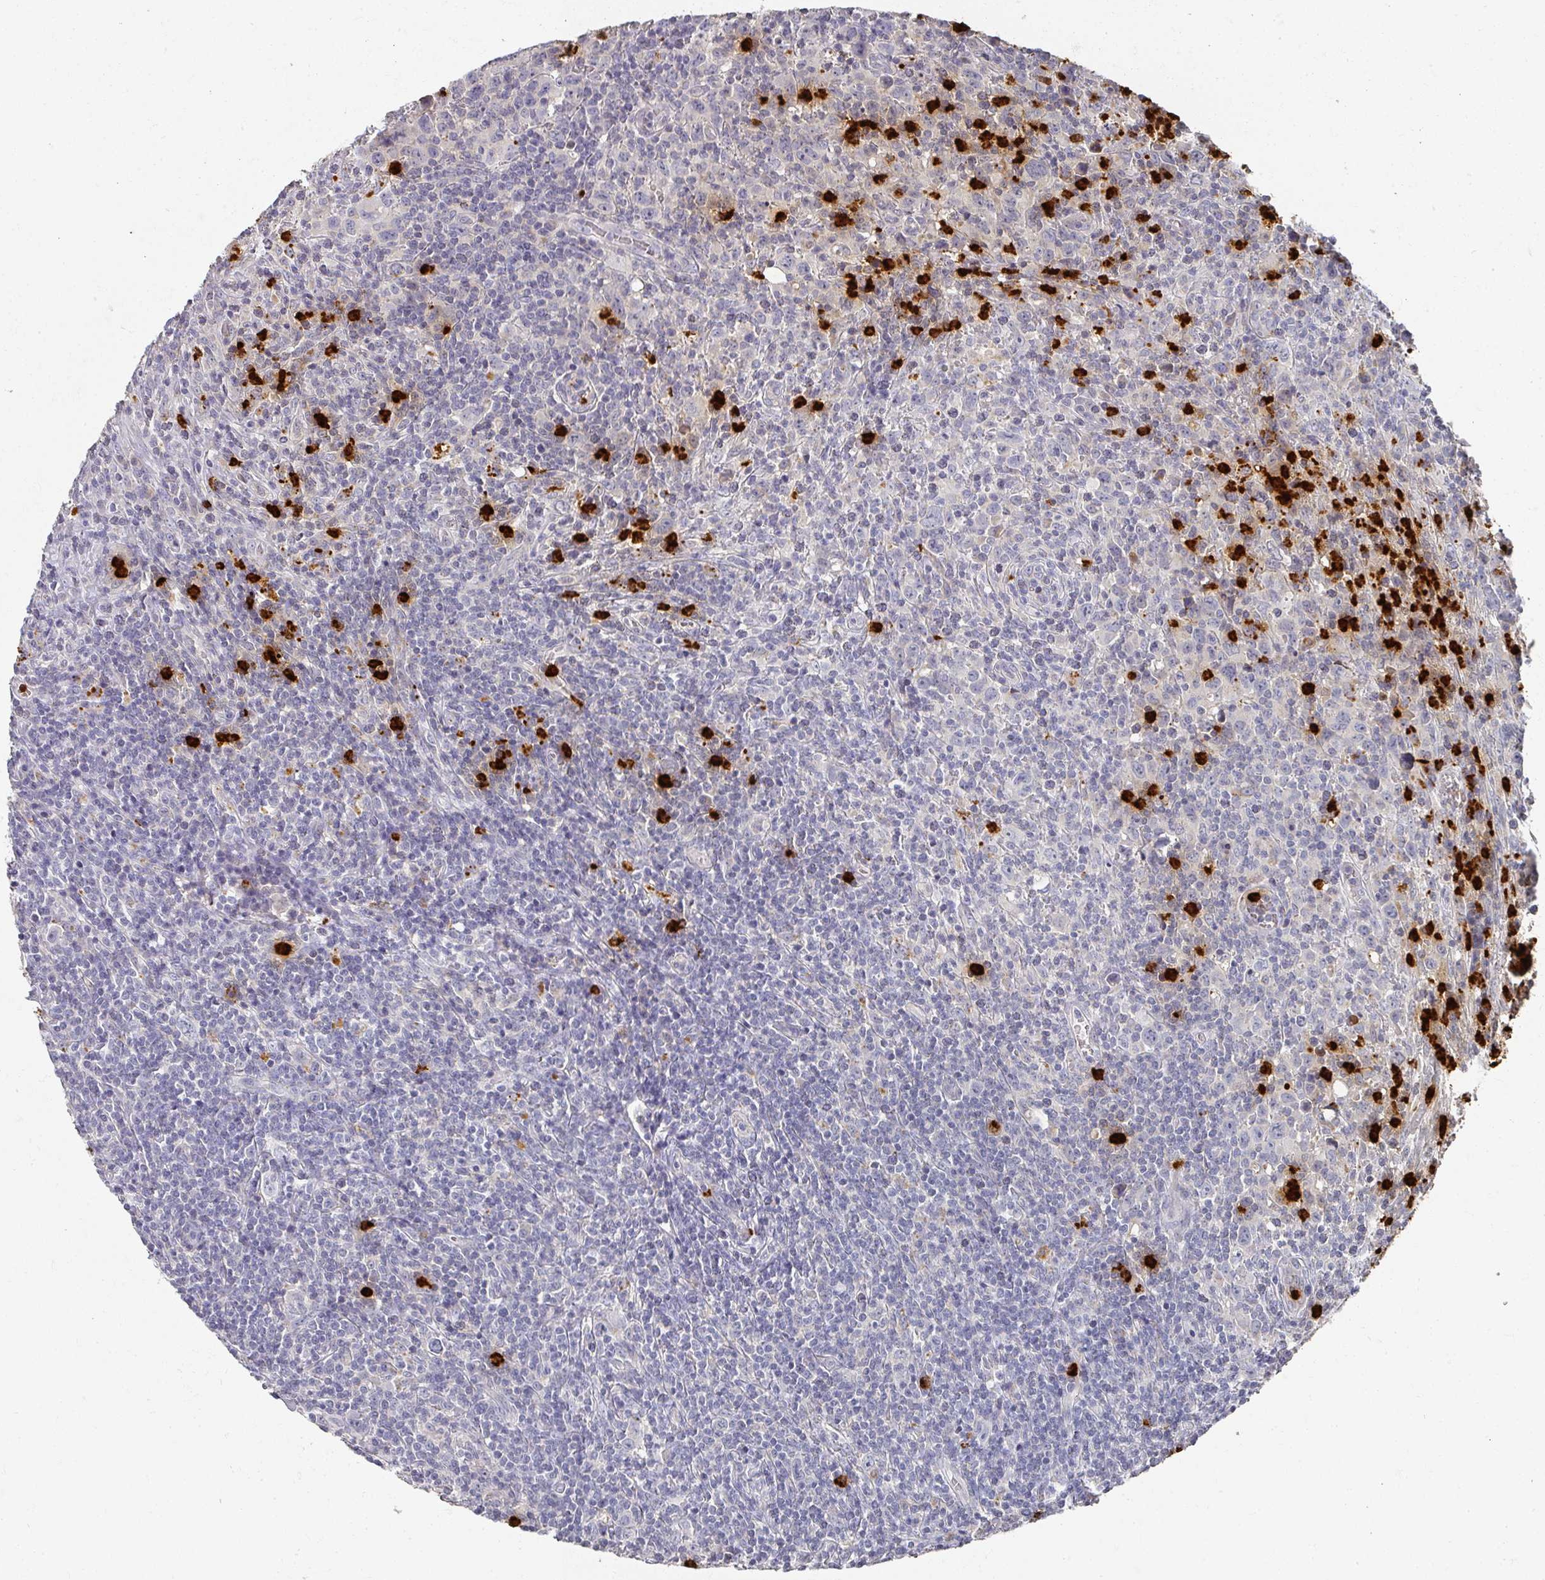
{"staining": {"intensity": "negative", "quantity": "none", "location": "none"}, "tissue": "lymphoma", "cell_type": "Tumor cells", "image_type": "cancer", "snomed": [{"axis": "morphology", "description": "Hodgkin's disease, NOS"}, {"axis": "topography", "description": "Lymph node"}], "caption": "This is an IHC histopathology image of human Hodgkin's disease. There is no positivity in tumor cells.", "gene": "CAMP", "patient": {"sex": "female", "age": 18}}